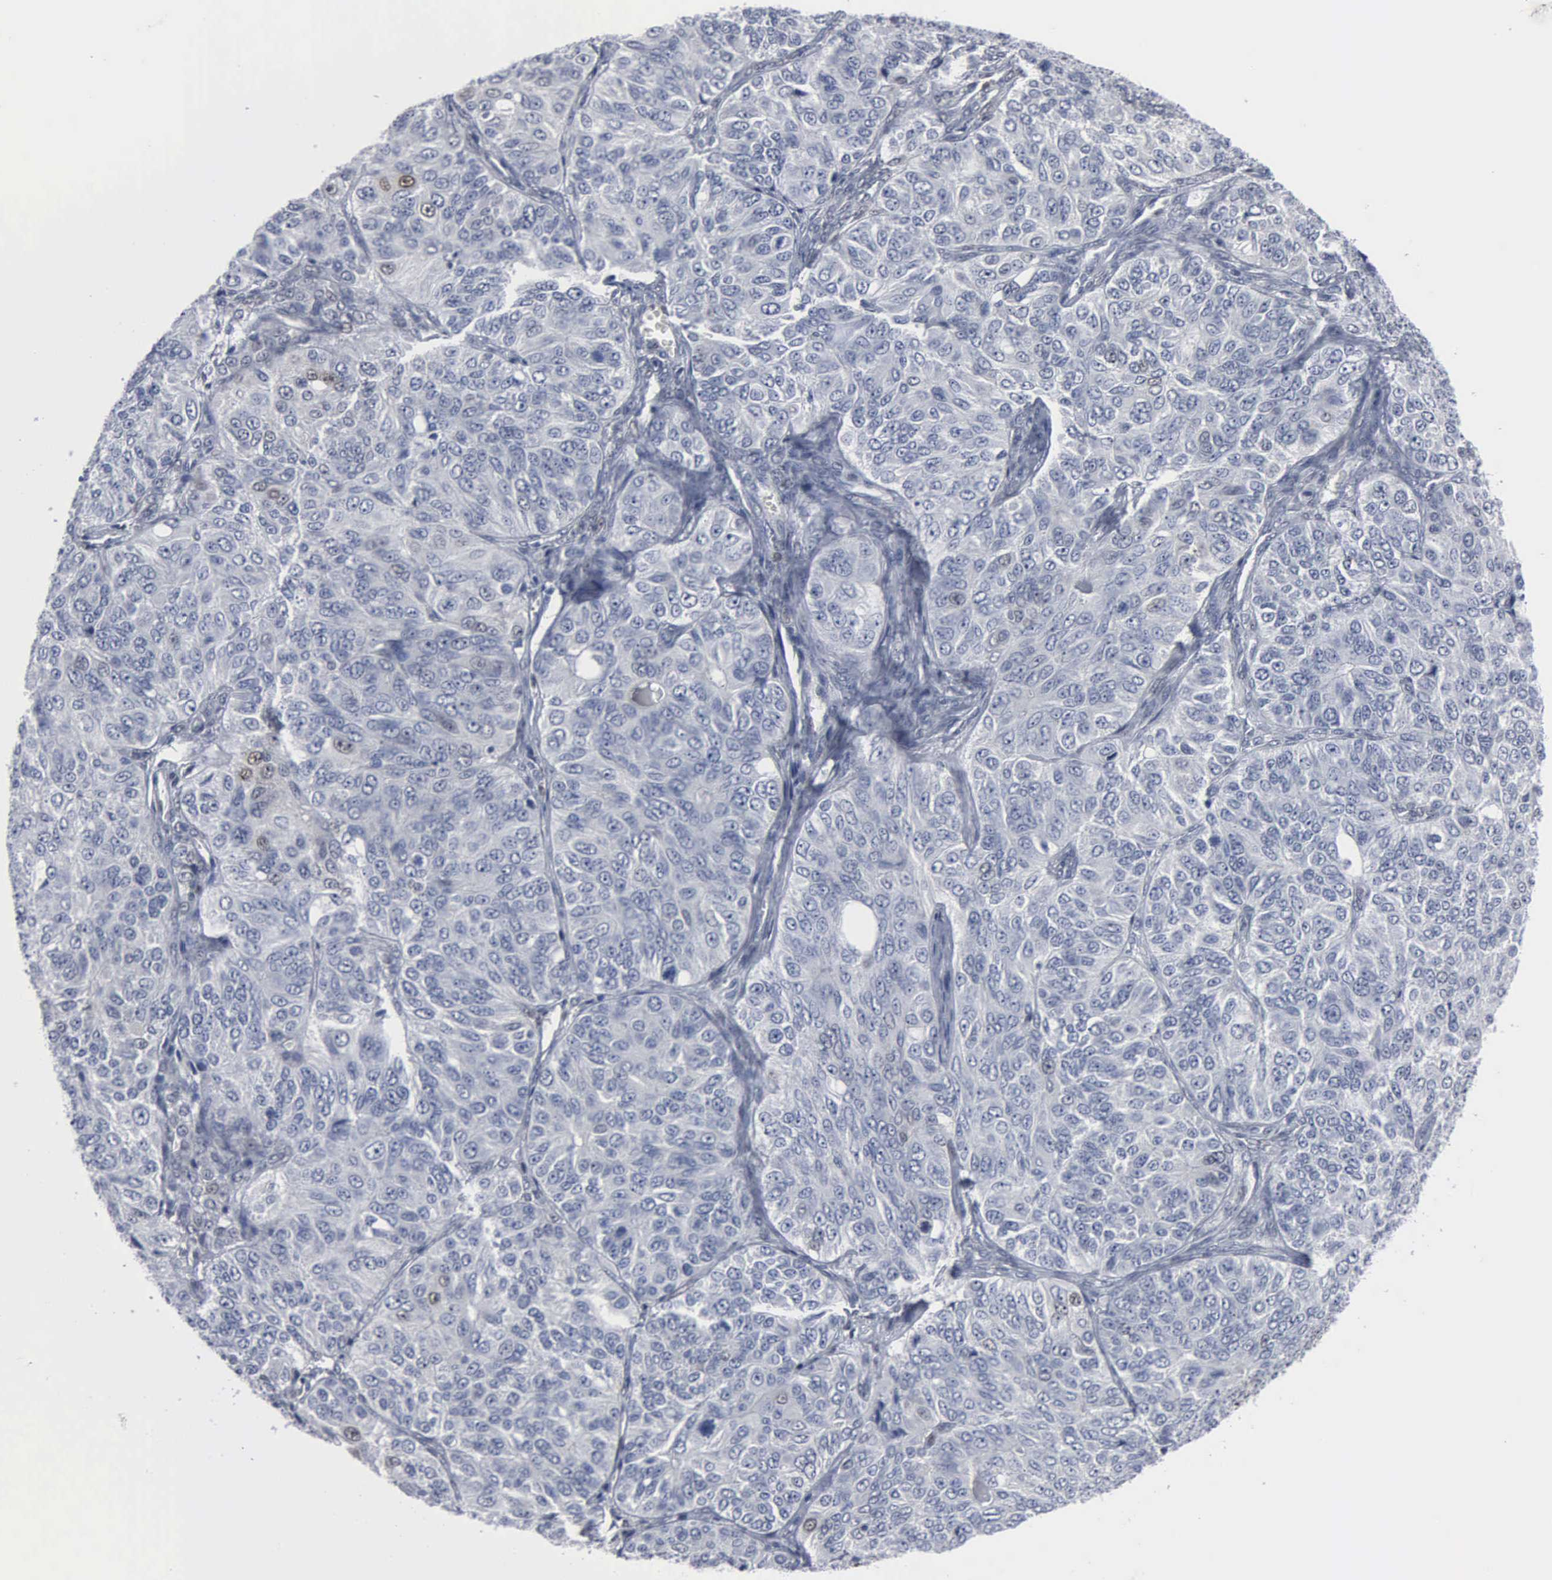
{"staining": {"intensity": "weak", "quantity": "<25%", "location": "nuclear"}, "tissue": "ovarian cancer", "cell_type": "Tumor cells", "image_type": "cancer", "snomed": [{"axis": "morphology", "description": "Carcinoma, endometroid"}, {"axis": "topography", "description": "Ovary"}], "caption": "Ovarian cancer (endometroid carcinoma) was stained to show a protein in brown. There is no significant expression in tumor cells.", "gene": "FGF2", "patient": {"sex": "female", "age": 51}}